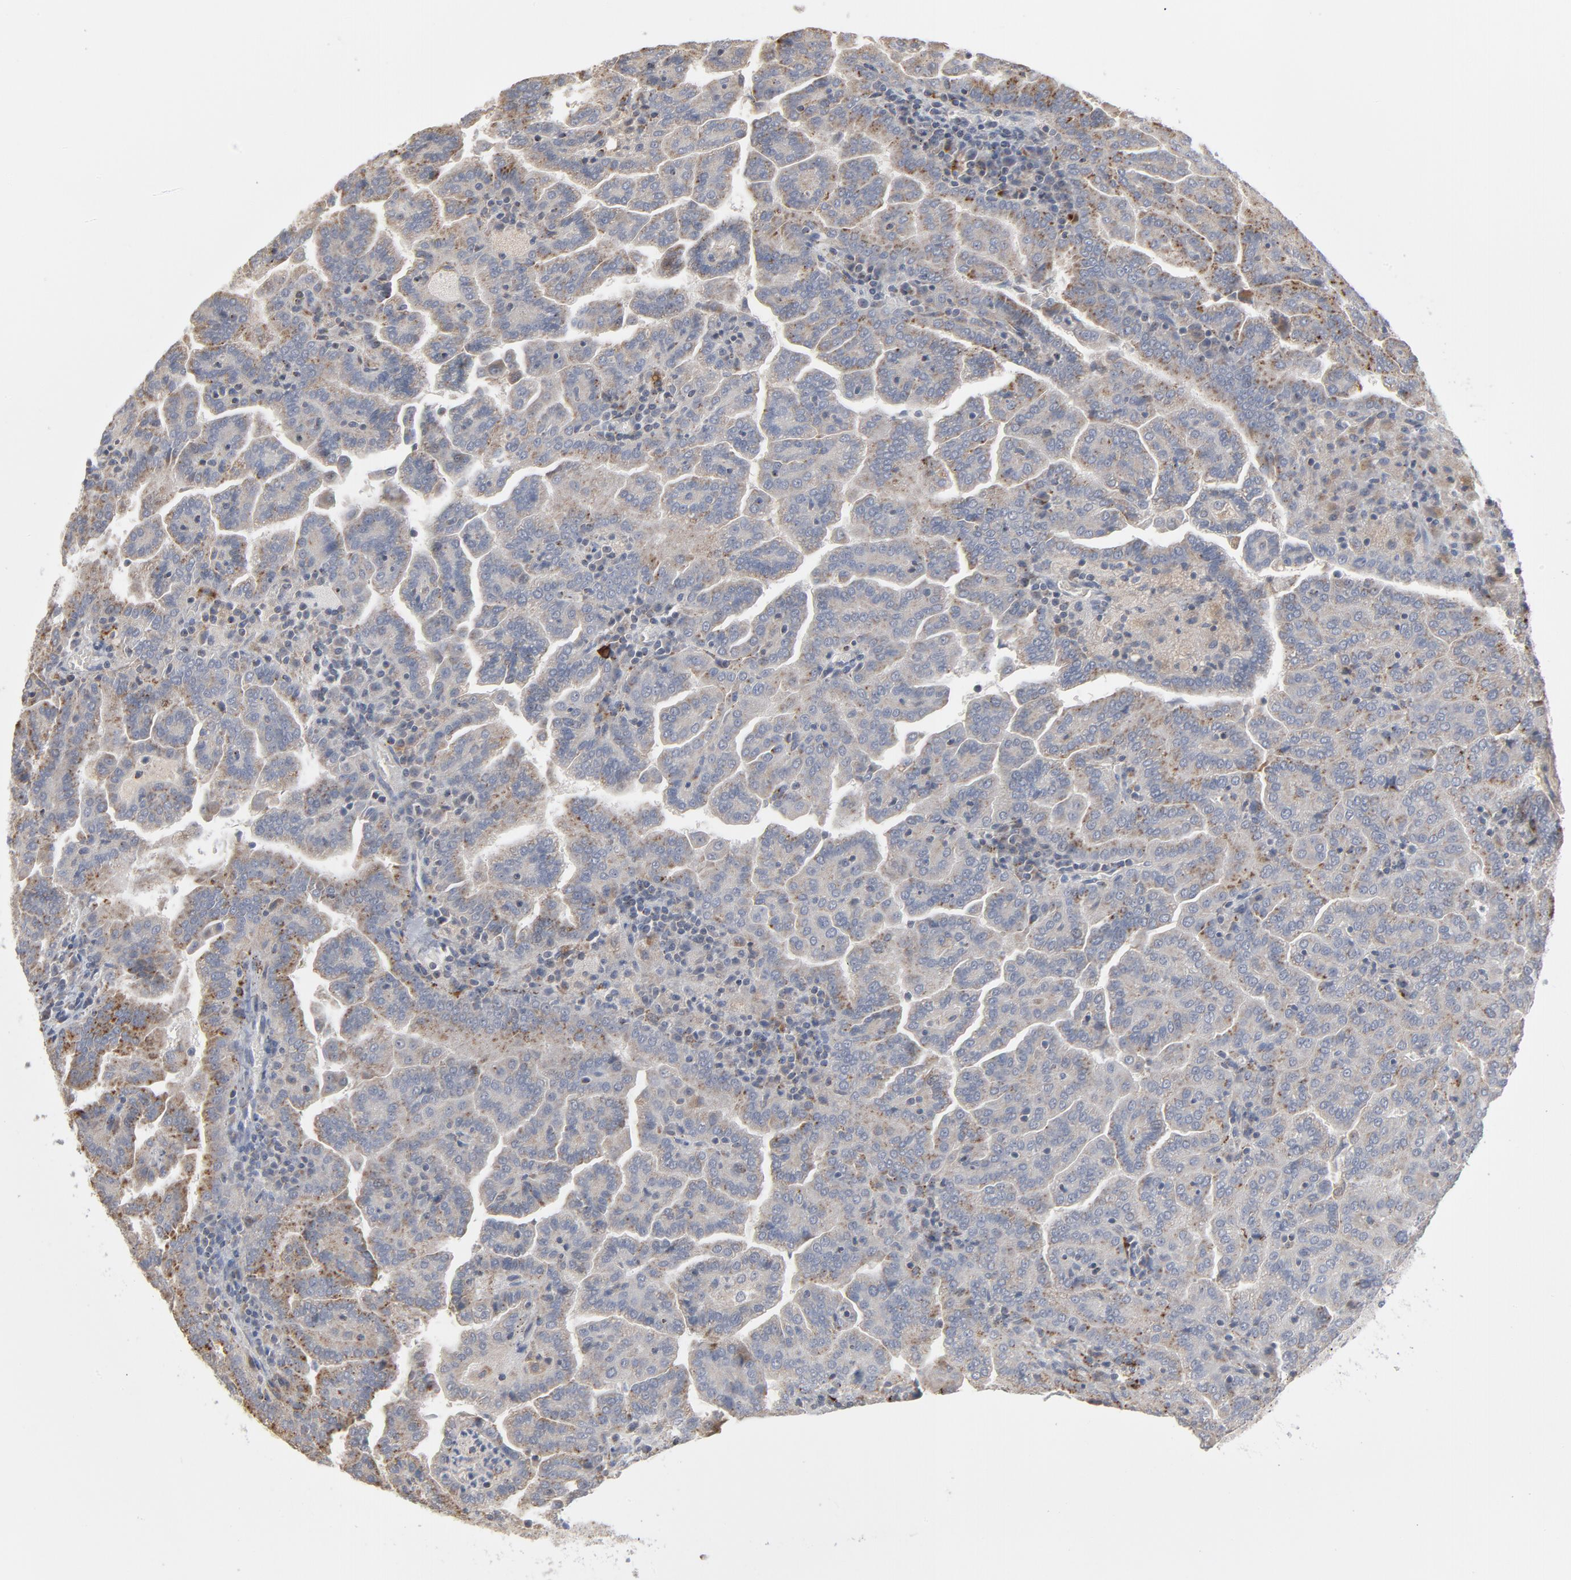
{"staining": {"intensity": "moderate", "quantity": "<25%", "location": "cytoplasmic/membranous"}, "tissue": "renal cancer", "cell_type": "Tumor cells", "image_type": "cancer", "snomed": [{"axis": "morphology", "description": "Adenocarcinoma, NOS"}, {"axis": "topography", "description": "Kidney"}], "caption": "Adenocarcinoma (renal) stained with DAB (3,3'-diaminobenzidine) immunohistochemistry exhibits low levels of moderate cytoplasmic/membranous staining in about <25% of tumor cells.", "gene": "POMT2", "patient": {"sex": "male", "age": 61}}